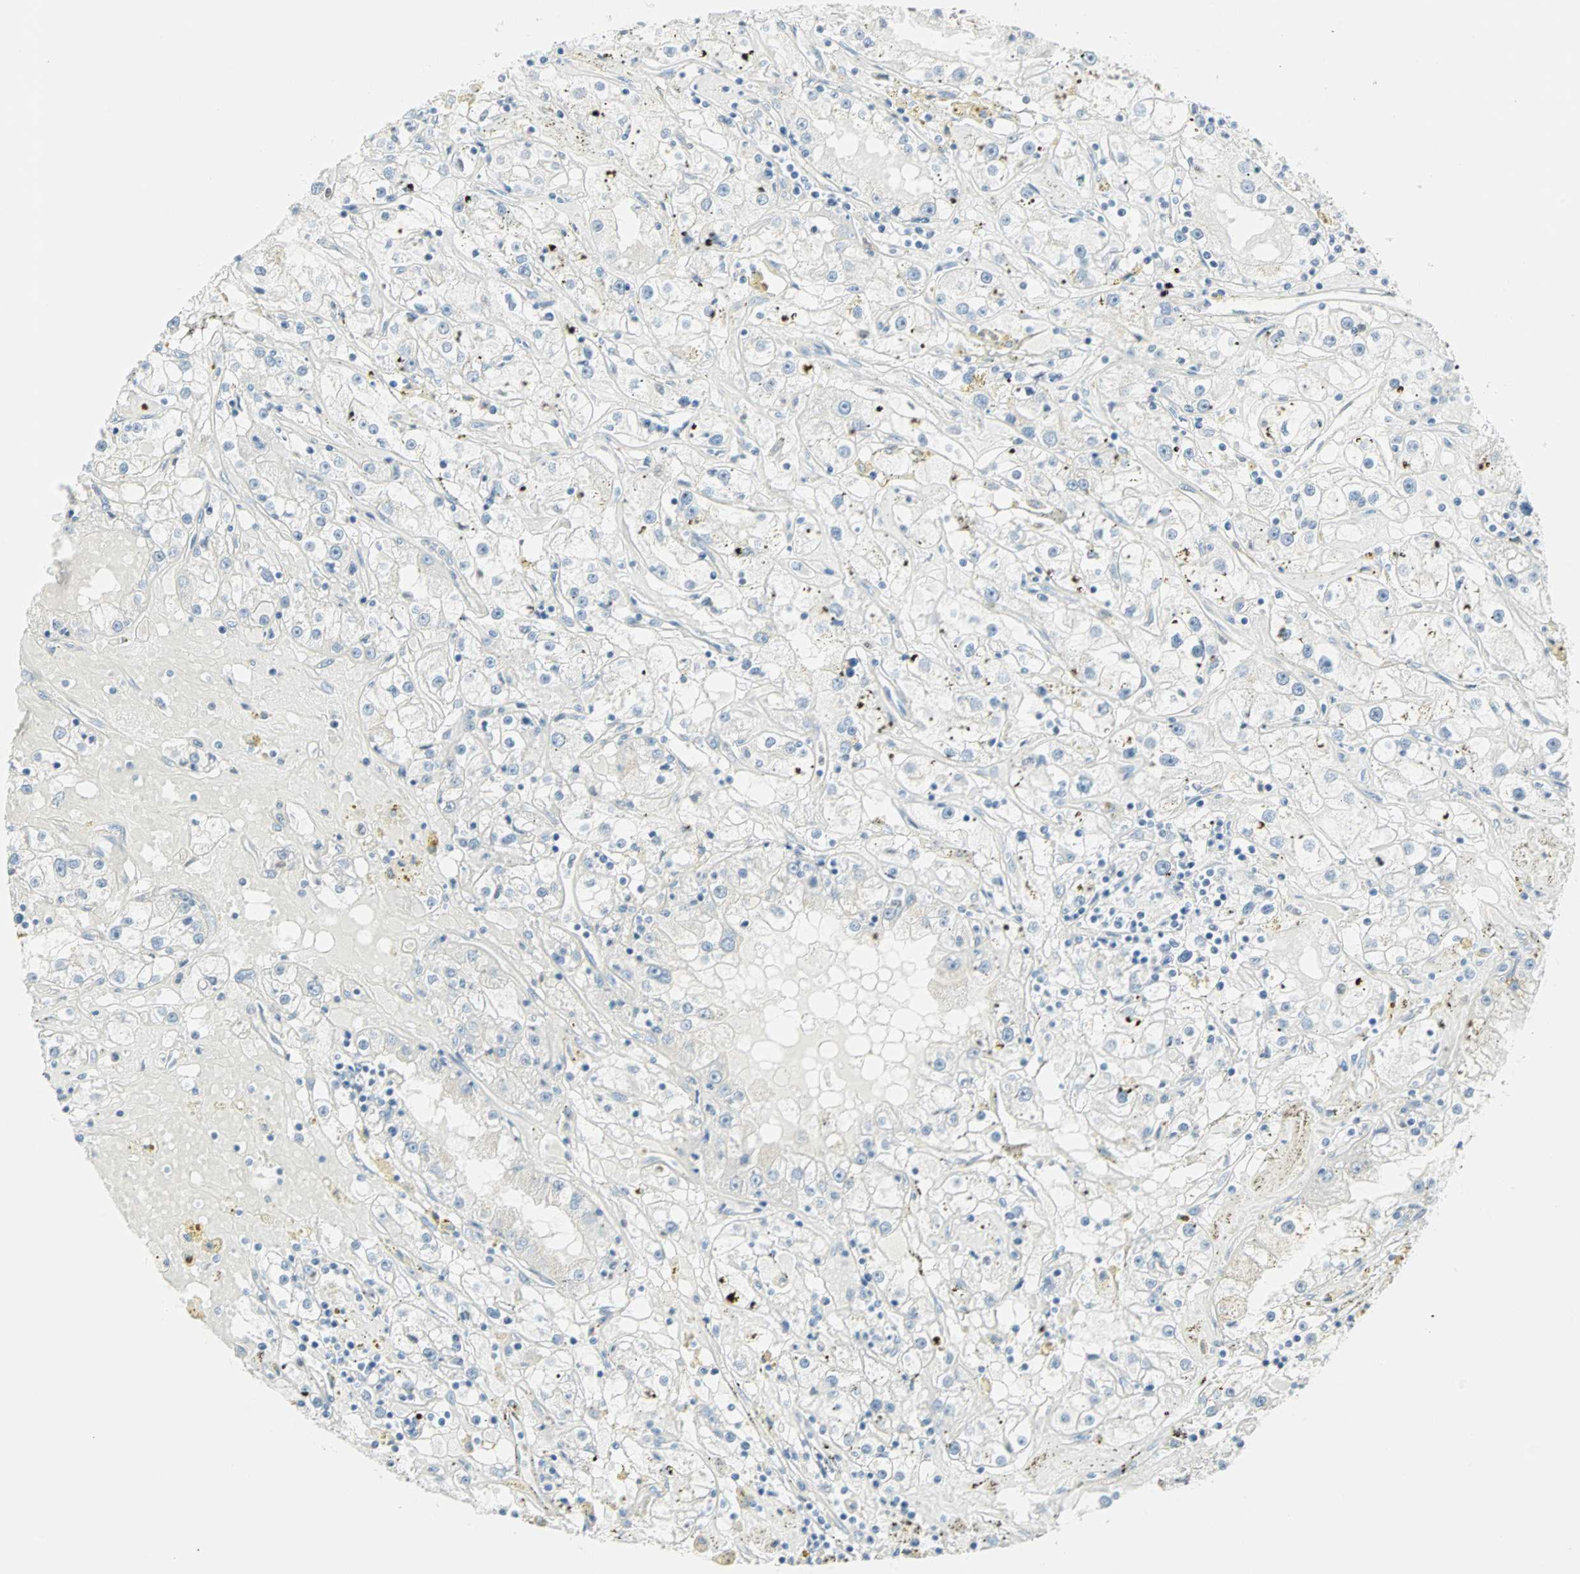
{"staining": {"intensity": "negative", "quantity": "none", "location": "none"}, "tissue": "renal cancer", "cell_type": "Tumor cells", "image_type": "cancer", "snomed": [{"axis": "morphology", "description": "Adenocarcinoma, NOS"}, {"axis": "topography", "description": "Kidney"}], "caption": "An IHC photomicrograph of renal adenocarcinoma is shown. There is no staining in tumor cells of renal adenocarcinoma.", "gene": "MLLT10", "patient": {"sex": "male", "age": 56}}